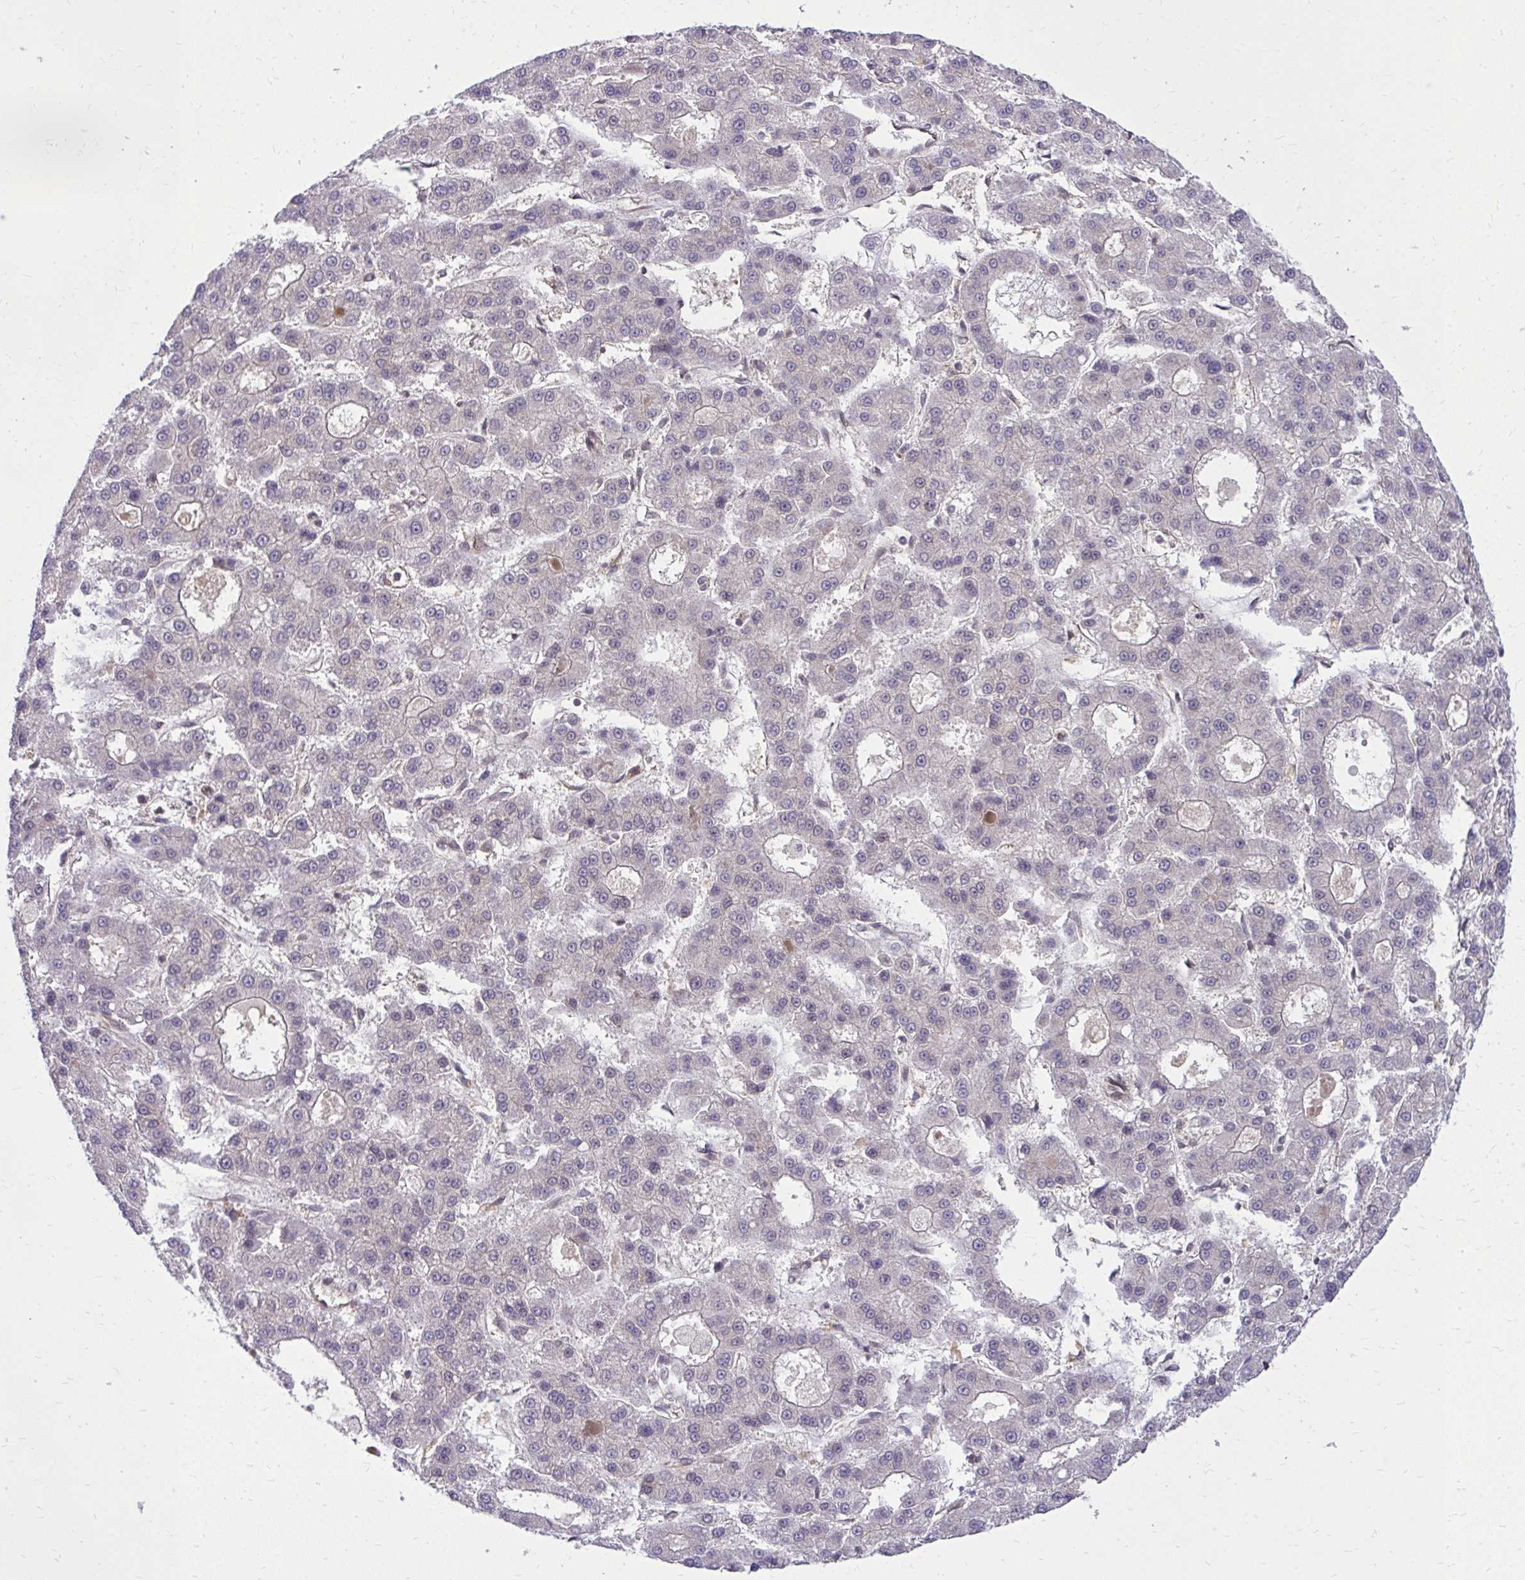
{"staining": {"intensity": "negative", "quantity": "none", "location": "none"}, "tissue": "liver cancer", "cell_type": "Tumor cells", "image_type": "cancer", "snomed": [{"axis": "morphology", "description": "Carcinoma, Hepatocellular, NOS"}, {"axis": "topography", "description": "Liver"}], "caption": "The IHC photomicrograph has no significant positivity in tumor cells of hepatocellular carcinoma (liver) tissue.", "gene": "PPP5C", "patient": {"sex": "male", "age": 70}}